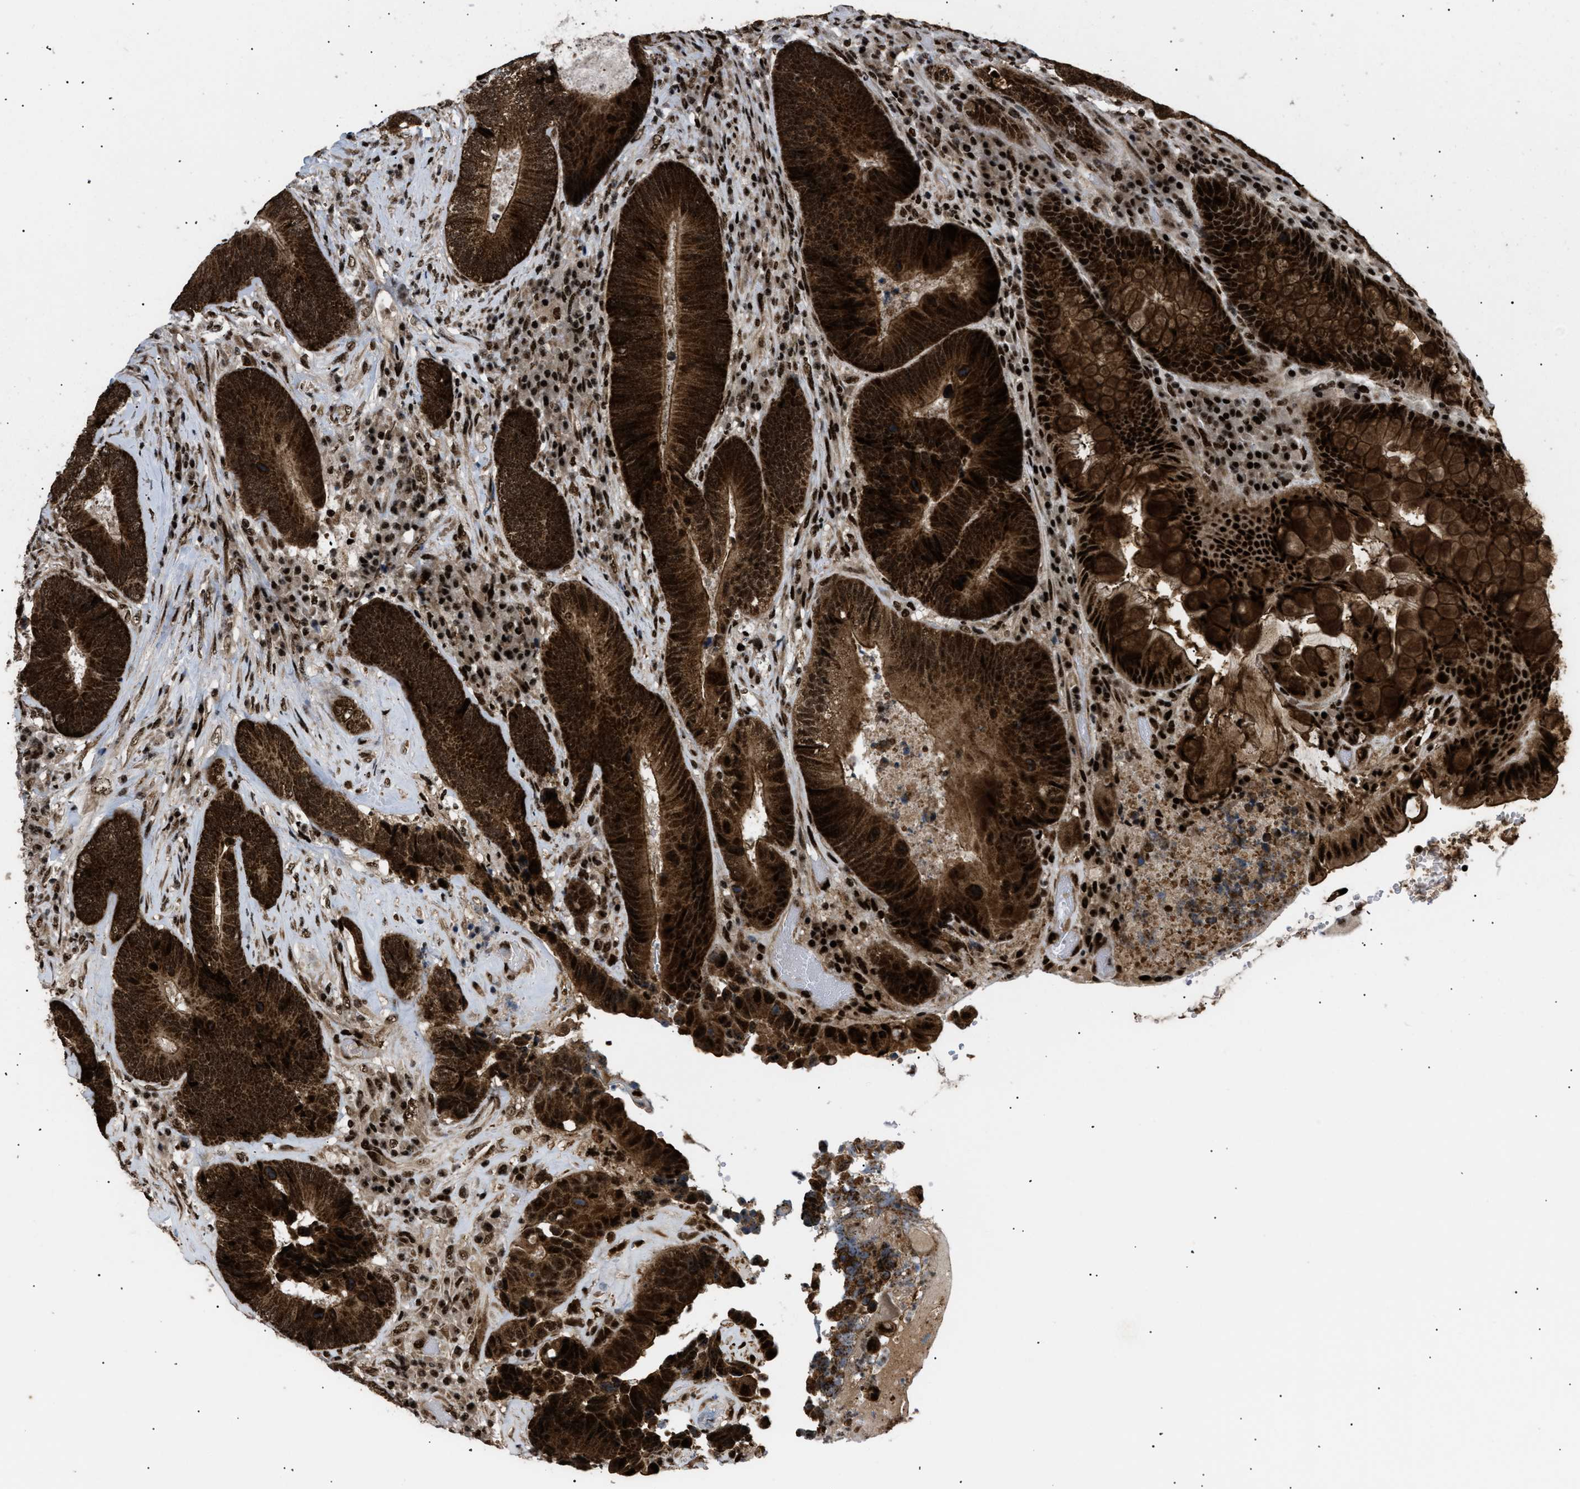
{"staining": {"intensity": "strong", "quantity": ">75%", "location": "cytoplasmic/membranous,nuclear"}, "tissue": "colorectal cancer", "cell_type": "Tumor cells", "image_type": "cancer", "snomed": [{"axis": "morphology", "description": "Adenocarcinoma, NOS"}, {"axis": "topography", "description": "Rectum"}], "caption": "Colorectal cancer stained with a brown dye exhibits strong cytoplasmic/membranous and nuclear positive expression in approximately >75% of tumor cells.", "gene": "RBM5", "patient": {"sex": "female", "age": 89}}